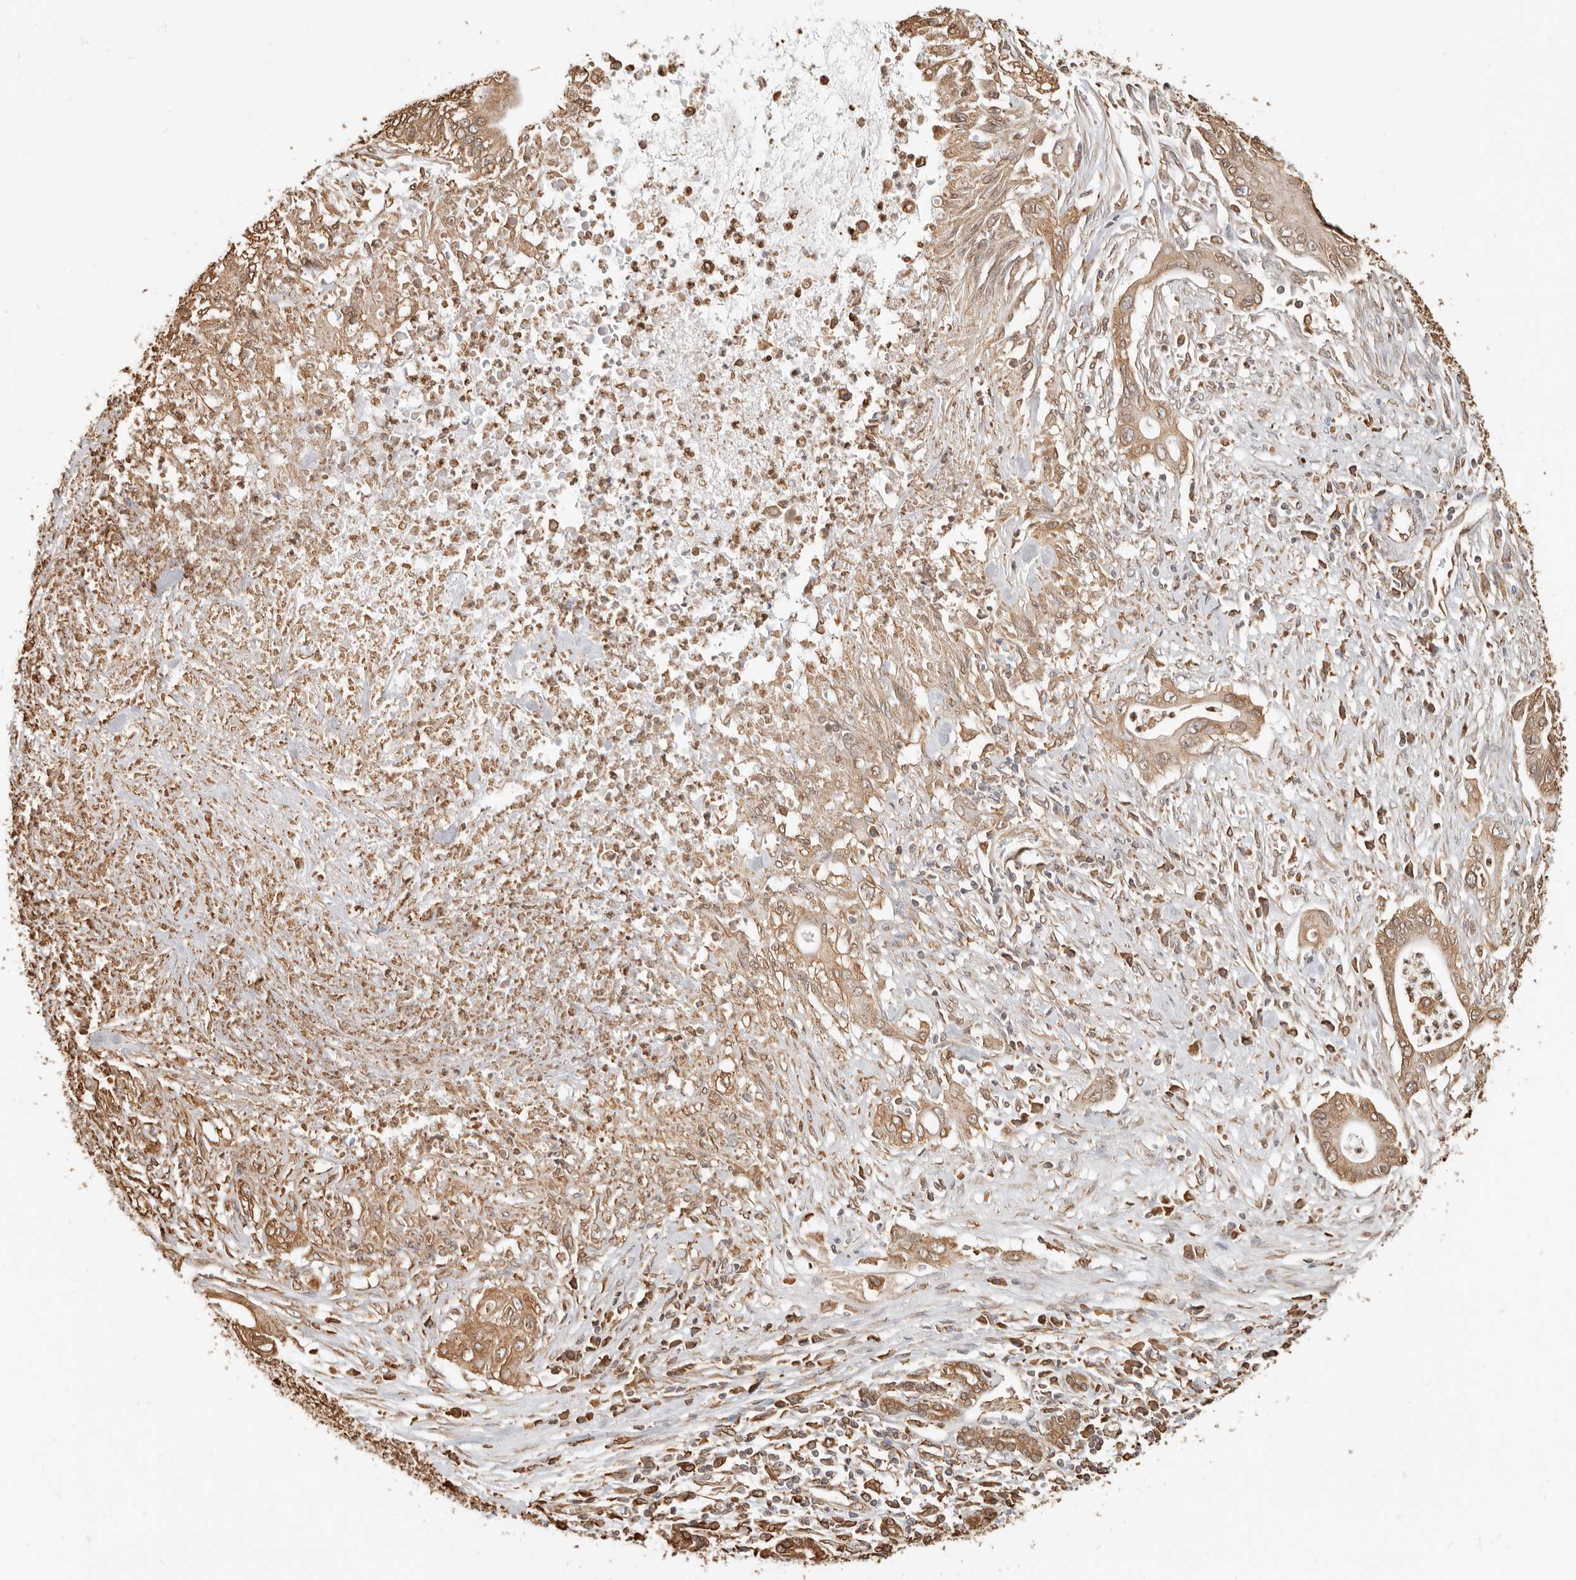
{"staining": {"intensity": "moderate", "quantity": ">75%", "location": "cytoplasmic/membranous"}, "tissue": "pancreatic cancer", "cell_type": "Tumor cells", "image_type": "cancer", "snomed": [{"axis": "morphology", "description": "Adenocarcinoma, NOS"}, {"axis": "topography", "description": "Pancreas"}], "caption": "Protein expression analysis of pancreatic cancer displays moderate cytoplasmic/membranous staining in approximately >75% of tumor cells.", "gene": "ARHGEF10L", "patient": {"sex": "male", "age": 58}}